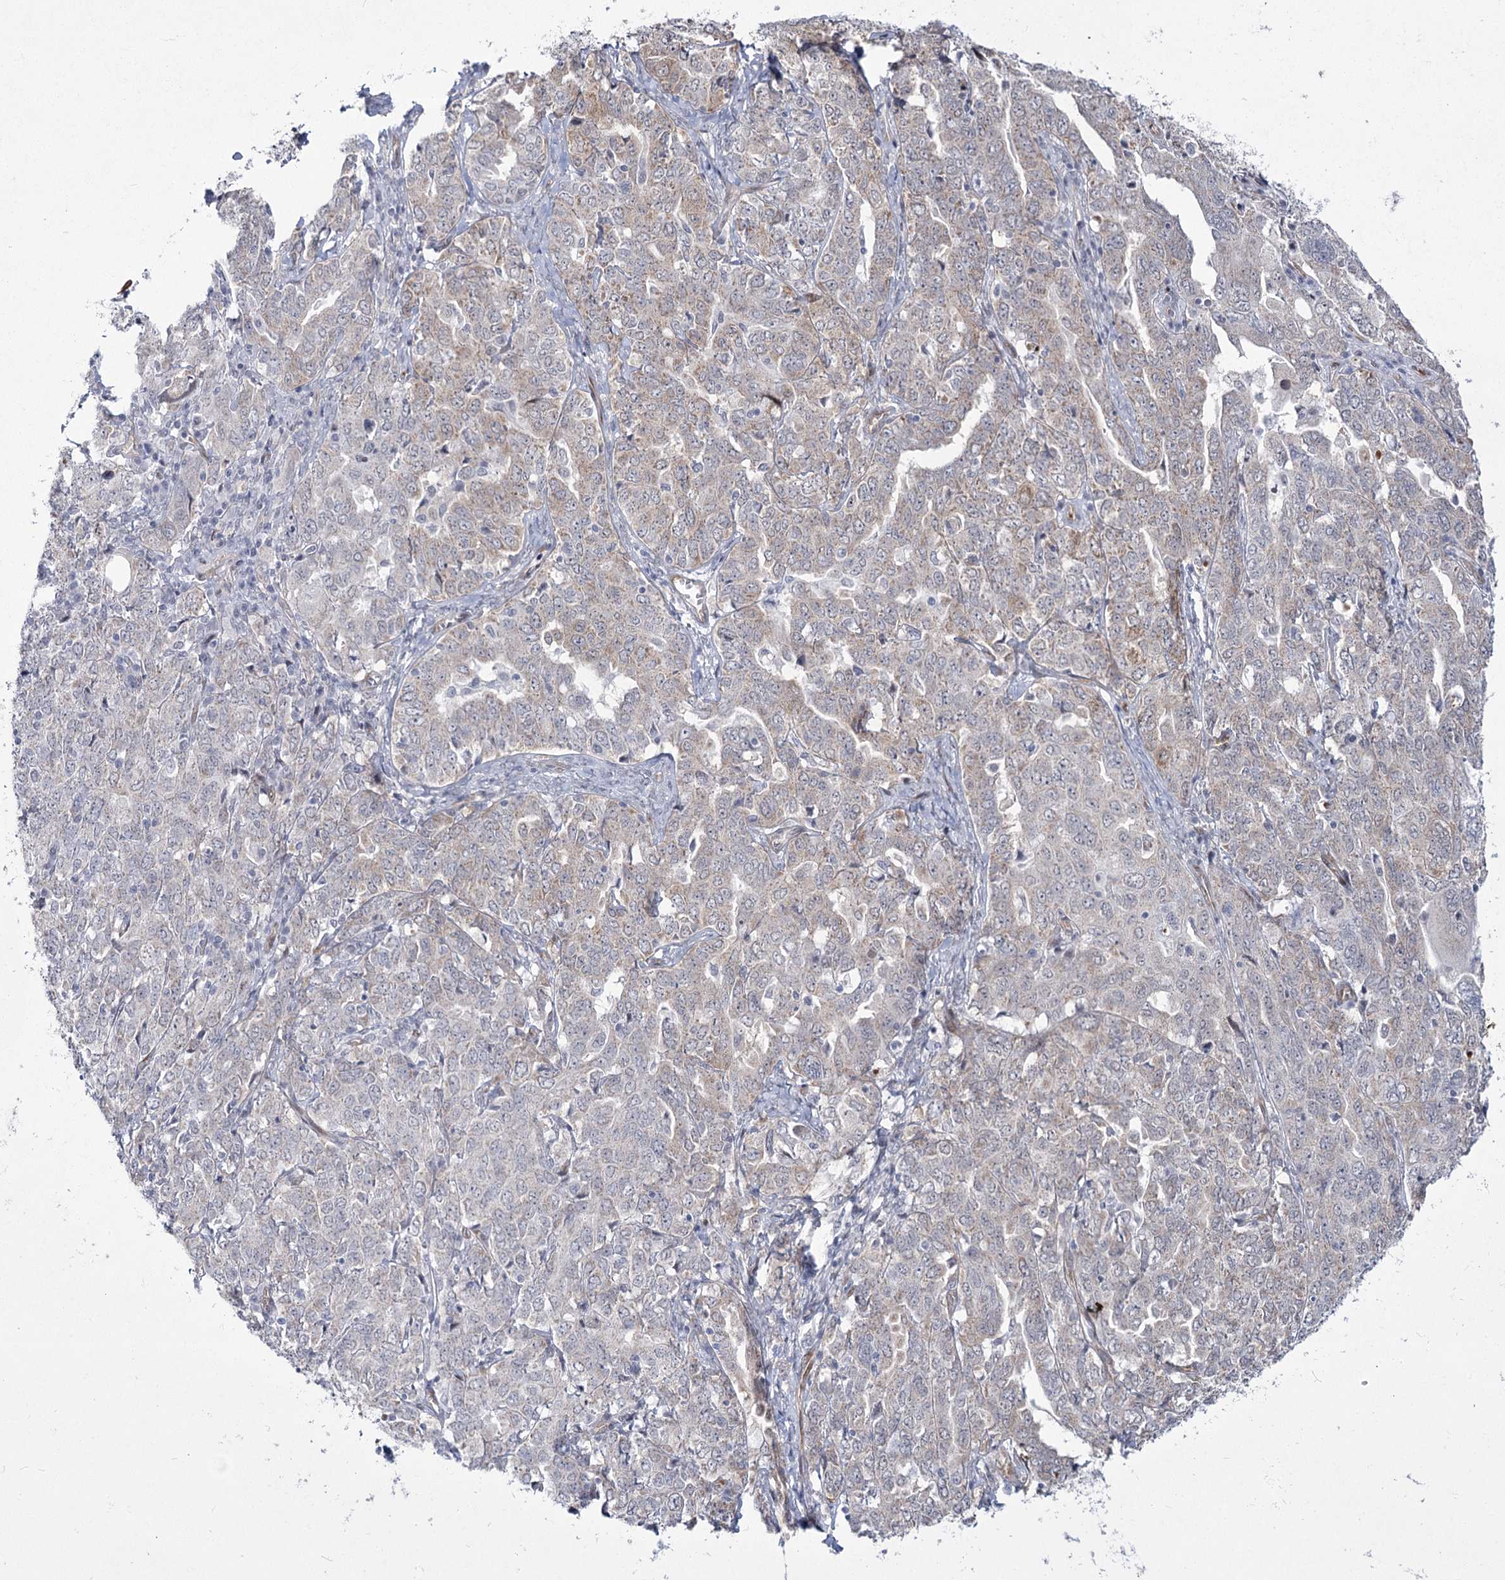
{"staining": {"intensity": "weak", "quantity": "<25%", "location": "cytoplasmic/membranous"}, "tissue": "ovarian cancer", "cell_type": "Tumor cells", "image_type": "cancer", "snomed": [{"axis": "morphology", "description": "Carcinoma, endometroid"}, {"axis": "topography", "description": "Ovary"}], "caption": "There is no significant expression in tumor cells of endometroid carcinoma (ovarian).", "gene": "YBX3", "patient": {"sex": "female", "age": 62}}